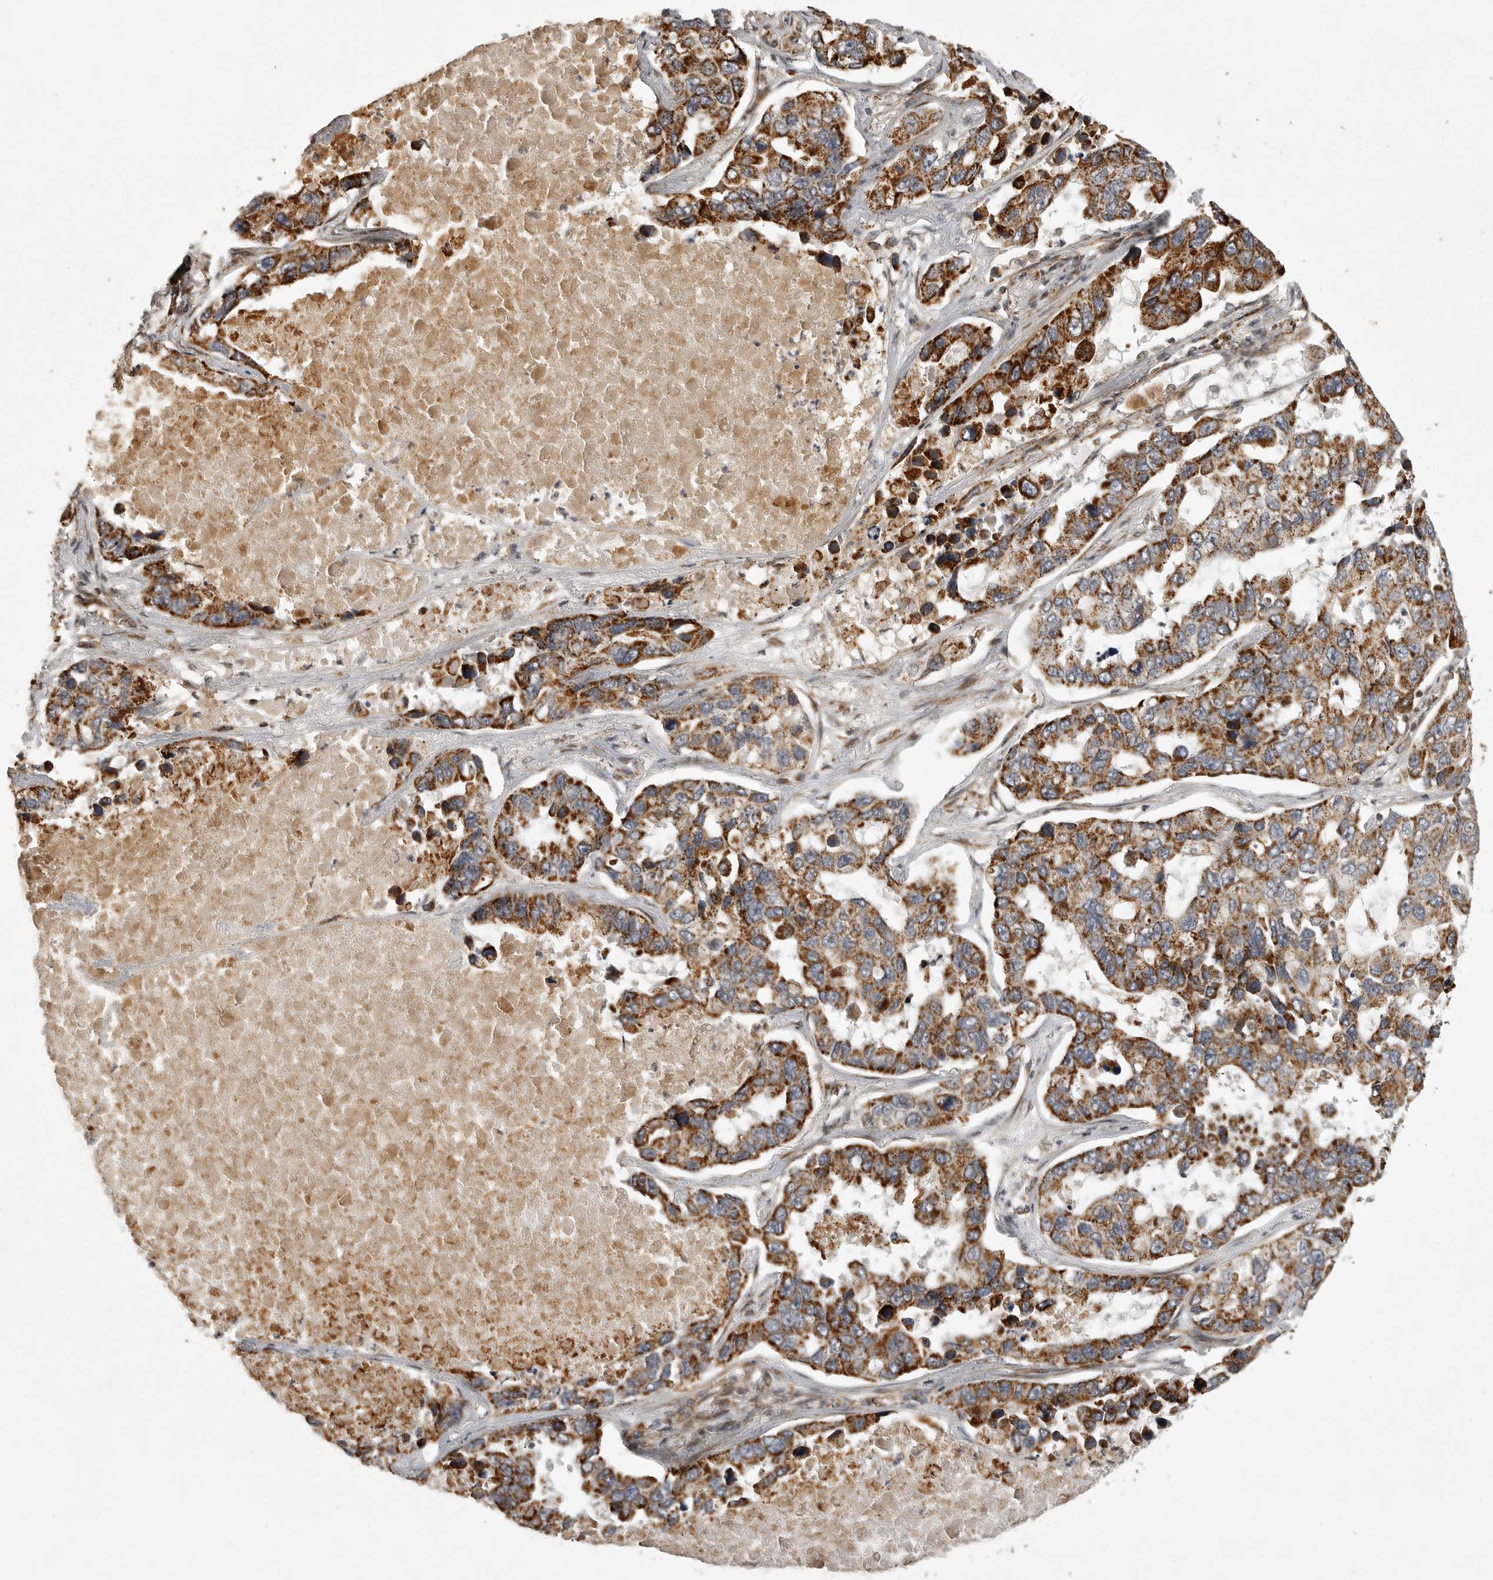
{"staining": {"intensity": "strong", "quantity": ">75%", "location": "cytoplasmic/membranous"}, "tissue": "lung cancer", "cell_type": "Tumor cells", "image_type": "cancer", "snomed": [{"axis": "morphology", "description": "Adenocarcinoma, NOS"}, {"axis": "topography", "description": "Lung"}], "caption": "Protein analysis of lung cancer (adenocarcinoma) tissue shows strong cytoplasmic/membranous expression in about >75% of tumor cells. (IHC, brightfield microscopy, high magnification).", "gene": "NARS2", "patient": {"sex": "male", "age": 64}}